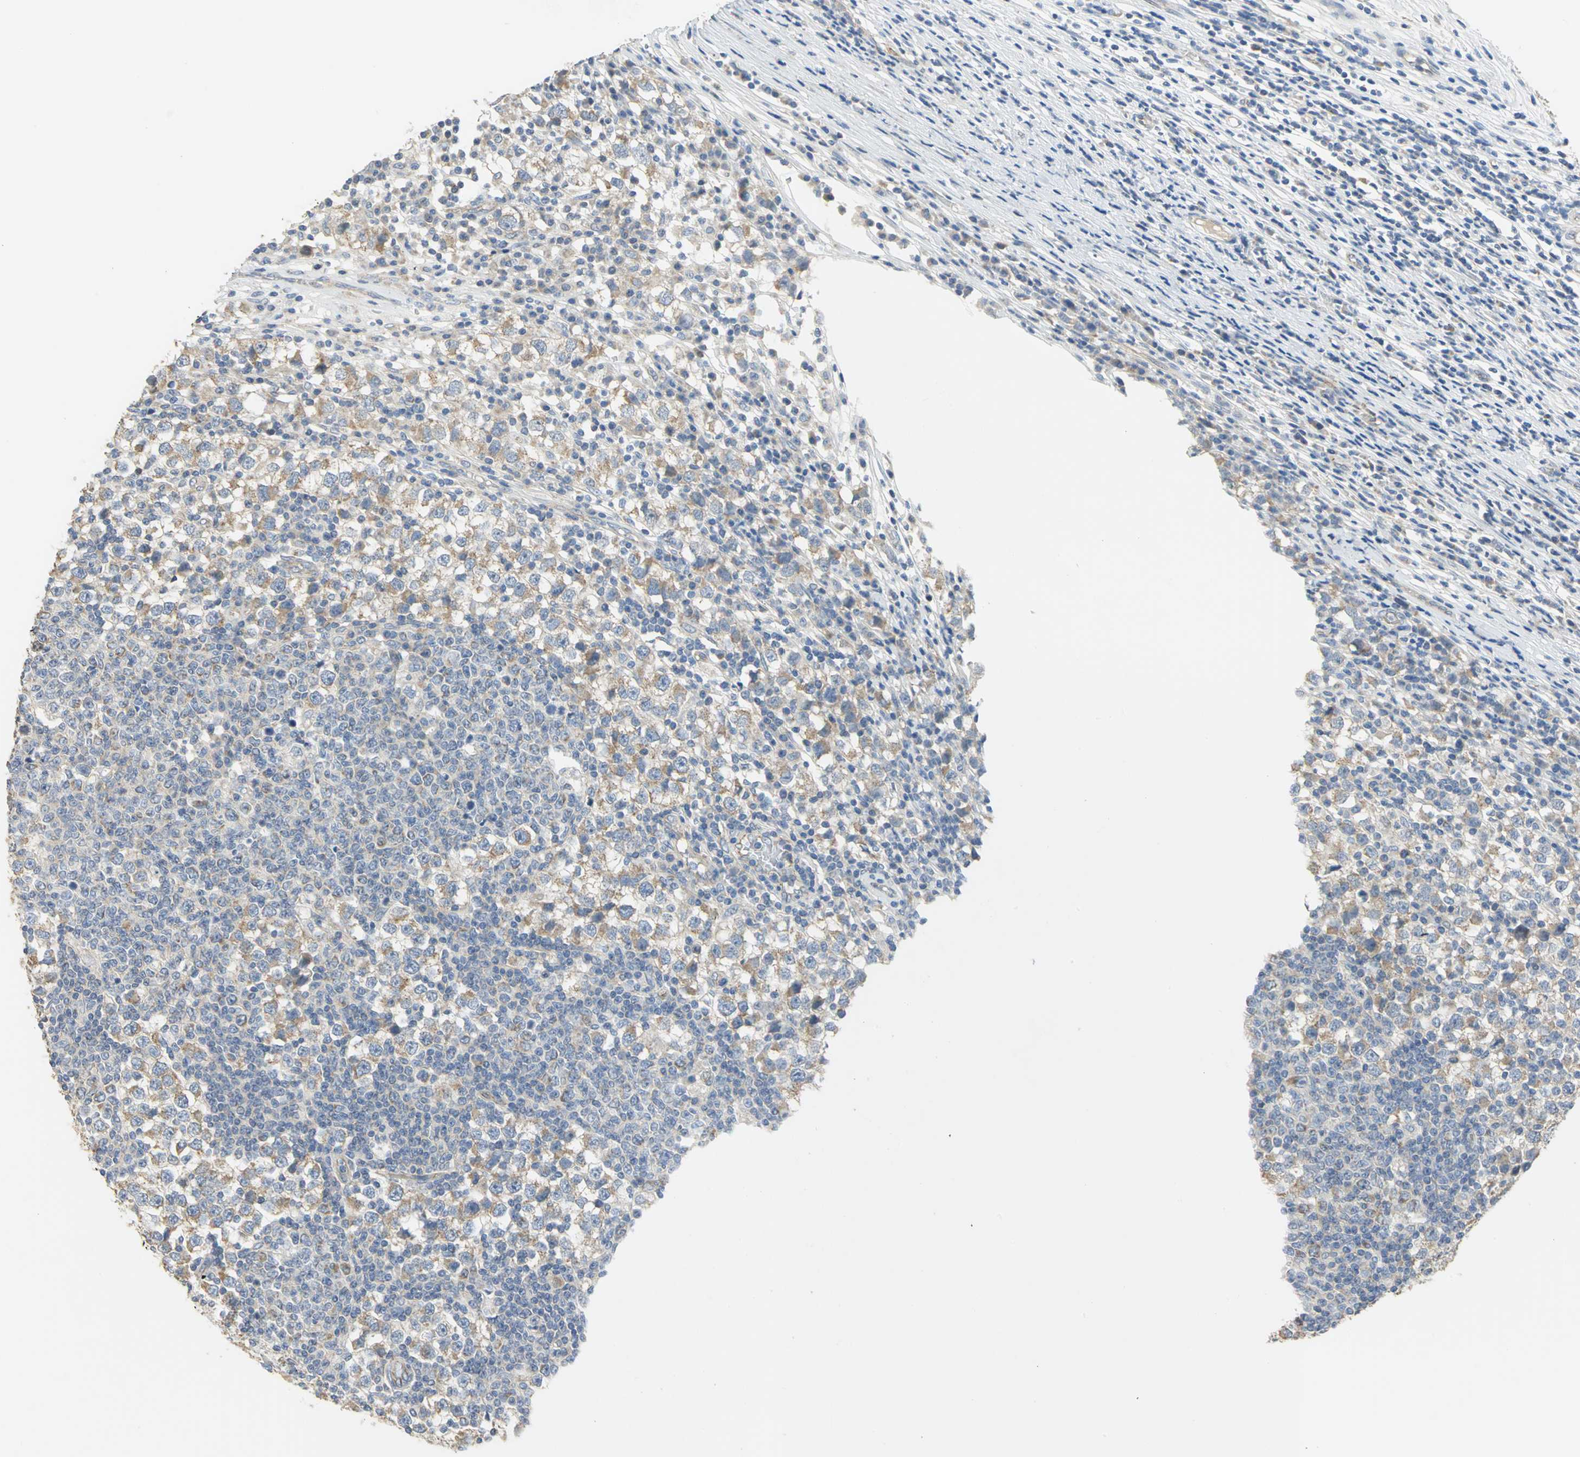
{"staining": {"intensity": "moderate", "quantity": ">75%", "location": "cytoplasmic/membranous"}, "tissue": "testis cancer", "cell_type": "Tumor cells", "image_type": "cancer", "snomed": [{"axis": "morphology", "description": "Seminoma, NOS"}, {"axis": "topography", "description": "Testis"}], "caption": "The immunohistochemical stain labels moderate cytoplasmic/membranous positivity in tumor cells of testis cancer (seminoma) tissue.", "gene": "HTR1F", "patient": {"sex": "male", "age": 65}}